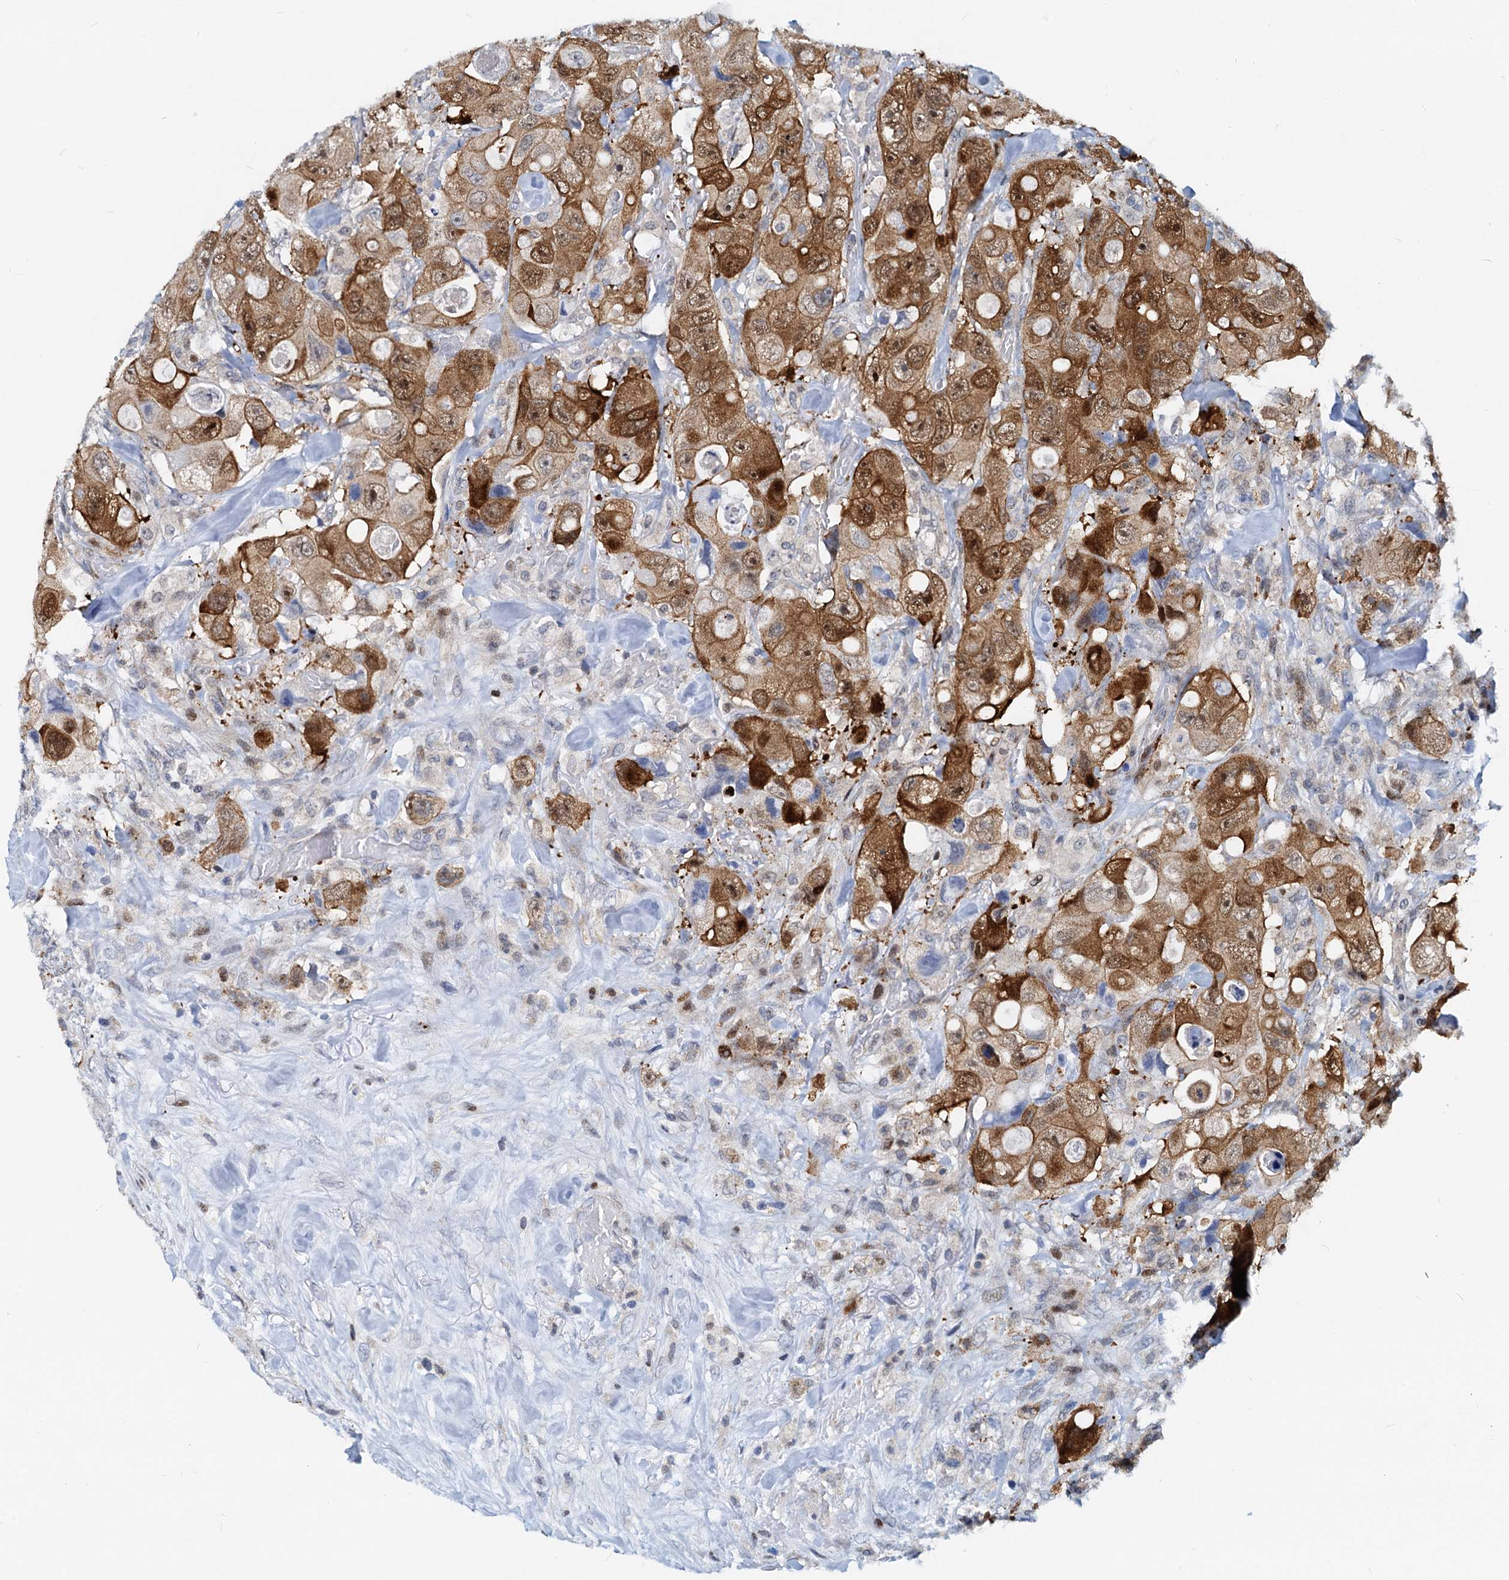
{"staining": {"intensity": "moderate", "quantity": ">75%", "location": "cytoplasmic/membranous,nuclear"}, "tissue": "colorectal cancer", "cell_type": "Tumor cells", "image_type": "cancer", "snomed": [{"axis": "morphology", "description": "Adenocarcinoma, NOS"}, {"axis": "topography", "description": "Colon"}], "caption": "Tumor cells demonstrate medium levels of moderate cytoplasmic/membranous and nuclear staining in approximately >75% of cells in human colorectal adenocarcinoma.", "gene": "PTGES3", "patient": {"sex": "female", "age": 46}}